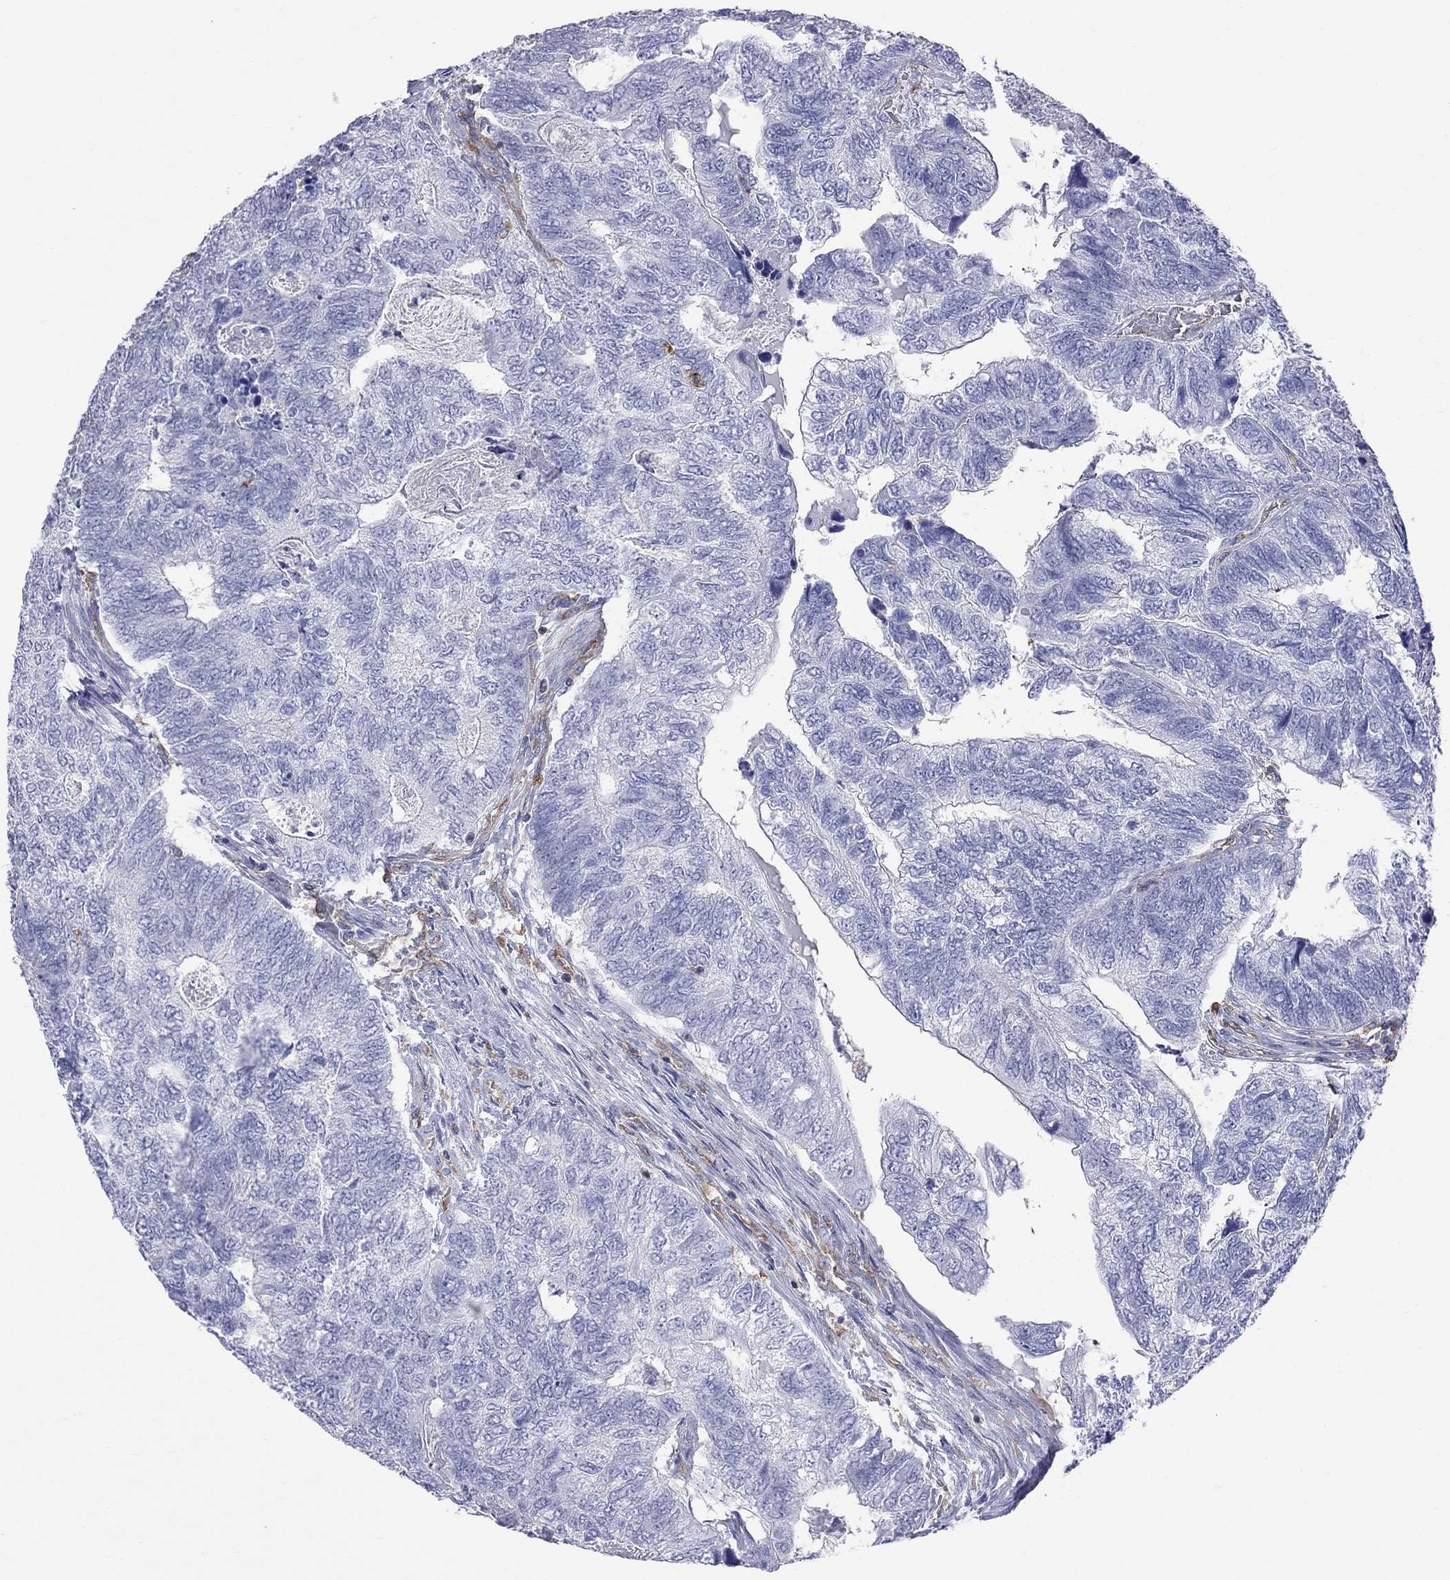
{"staining": {"intensity": "negative", "quantity": "none", "location": "none"}, "tissue": "colorectal cancer", "cell_type": "Tumor cells", "image_type": "cancer", "snomed": [{"axis": "morphology", "description": "Adenocarcinoma, NOS"}, {"axis": "topography", "description": "Colon"}], "caption": "Immunohistochemistry (IHC) micrograph of colorectal cancer stained for a protein (brown), which displays no positivity in tumor cells. The staining was performed using DAB (3,3'-diaminobenzidine) to visualize the protein expression in brown, while the nuclei were stained in blue with hematoxylin (Magnification: 20x).", "gene": "ABI3", "patient": {"sex": "female", "age": 67}}